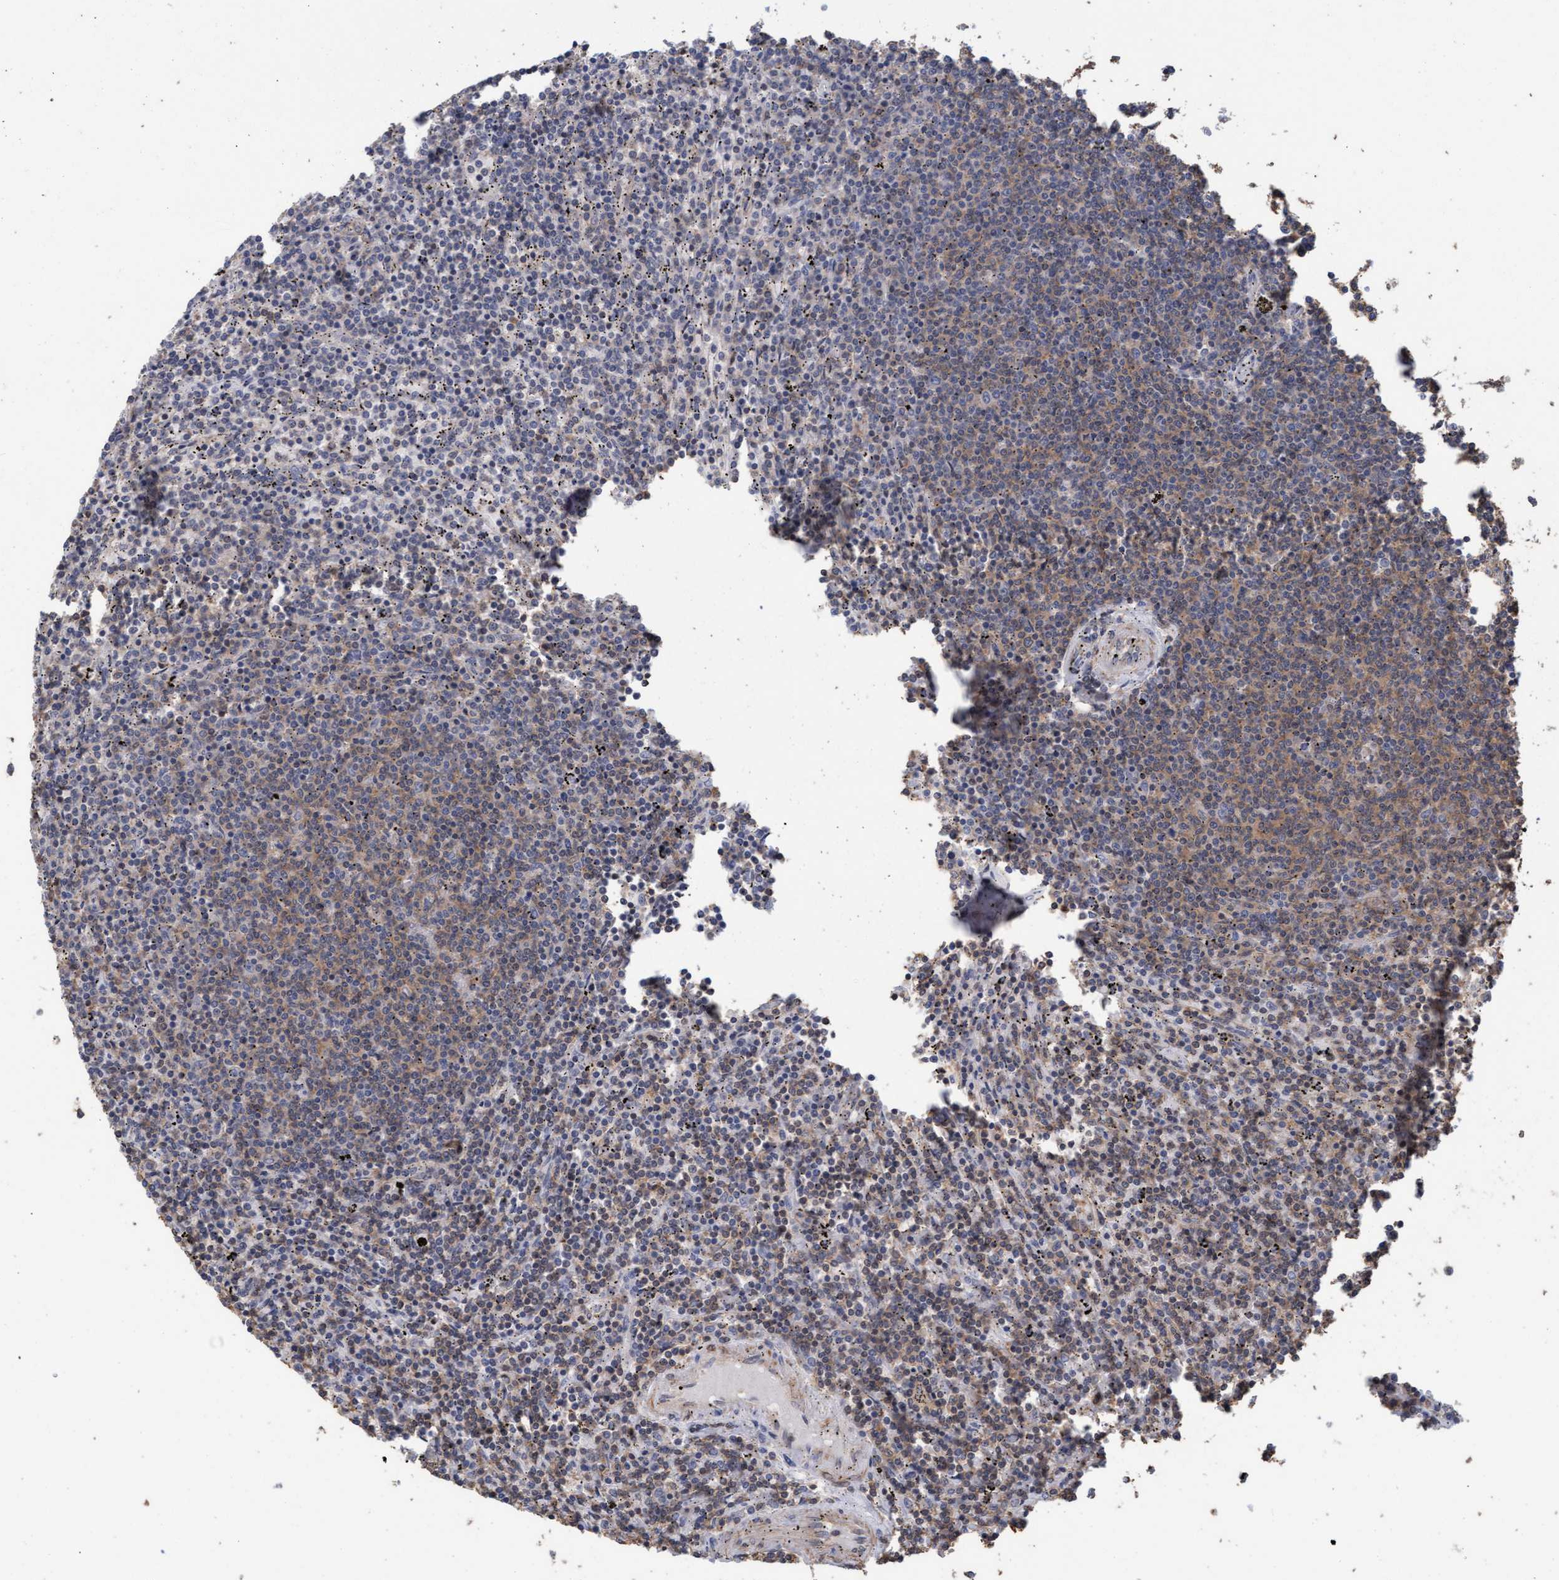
{"staining": {"intensity": "weak", "quantity": "25%-75%", "location": "cytoplasmic/membranous"}, "tissue": "lymphoma", "cell_type": "Tumor cells", "image_type": "cancer", "snomed": [{"axis": "morphology", "description": "Malignant lymphoma, non-Hodgkin's type, Low grade"}, {"axis": "topography", "description": "Spleen"}], "caption": "Protein staining reveals weak cytoplasmic/membranous positivity in about 25%-75% of tumor cells in low-grade malignant lymphoma, non-Hodgkin's type. (IHC, brightfield microscopy, high magnification).", "gene": "FXR2", "patient": {"sex": "female", "age": 50}}